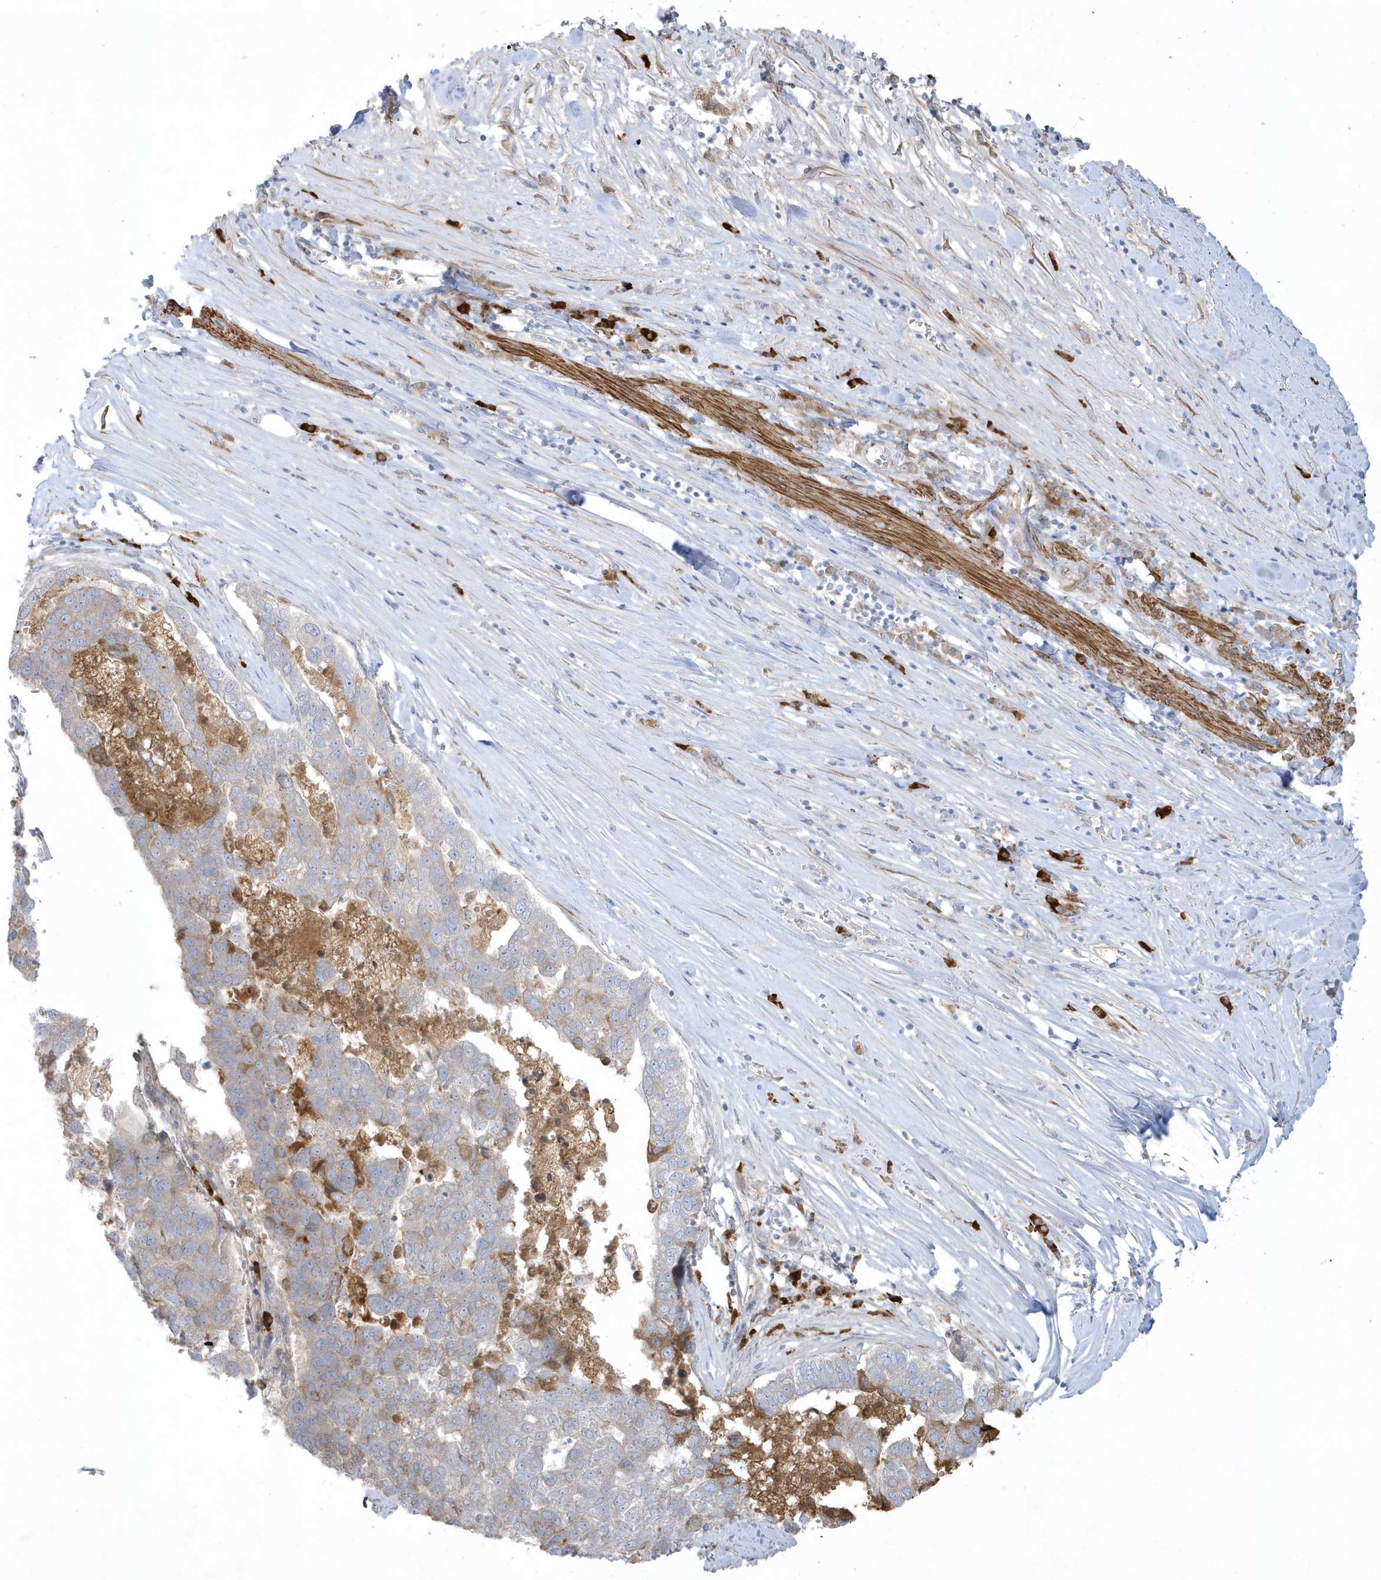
{"staining": {"intensity": "moderate", "quantity": "<25%", "location": "cytoplasmic/membranous"}, "tissue": "pancreatic cancer", "cell_type": "Tumor cells", "image_type": "cancer", "snomed": [{"axis": "morphology", "description": "Adenocarcinoma, NOS"}, {"axis": "topography", "description": "Pancreas"}], "caption": "Immunohistochemistry staining of pancreatic cancer (adenocarcinoma), which exhibits low levels of moderate cytoplasmic/membranous positivity in about <25% of tumor cells indicating moderate cytoplasmic/membranous protein positivity. The staining was performed using DAB (brown) for protein detection and nuclei were counterstained in hematoxylin (blue).", "gene": "THADA", "patient": {"sex": "female", "age": 61}}